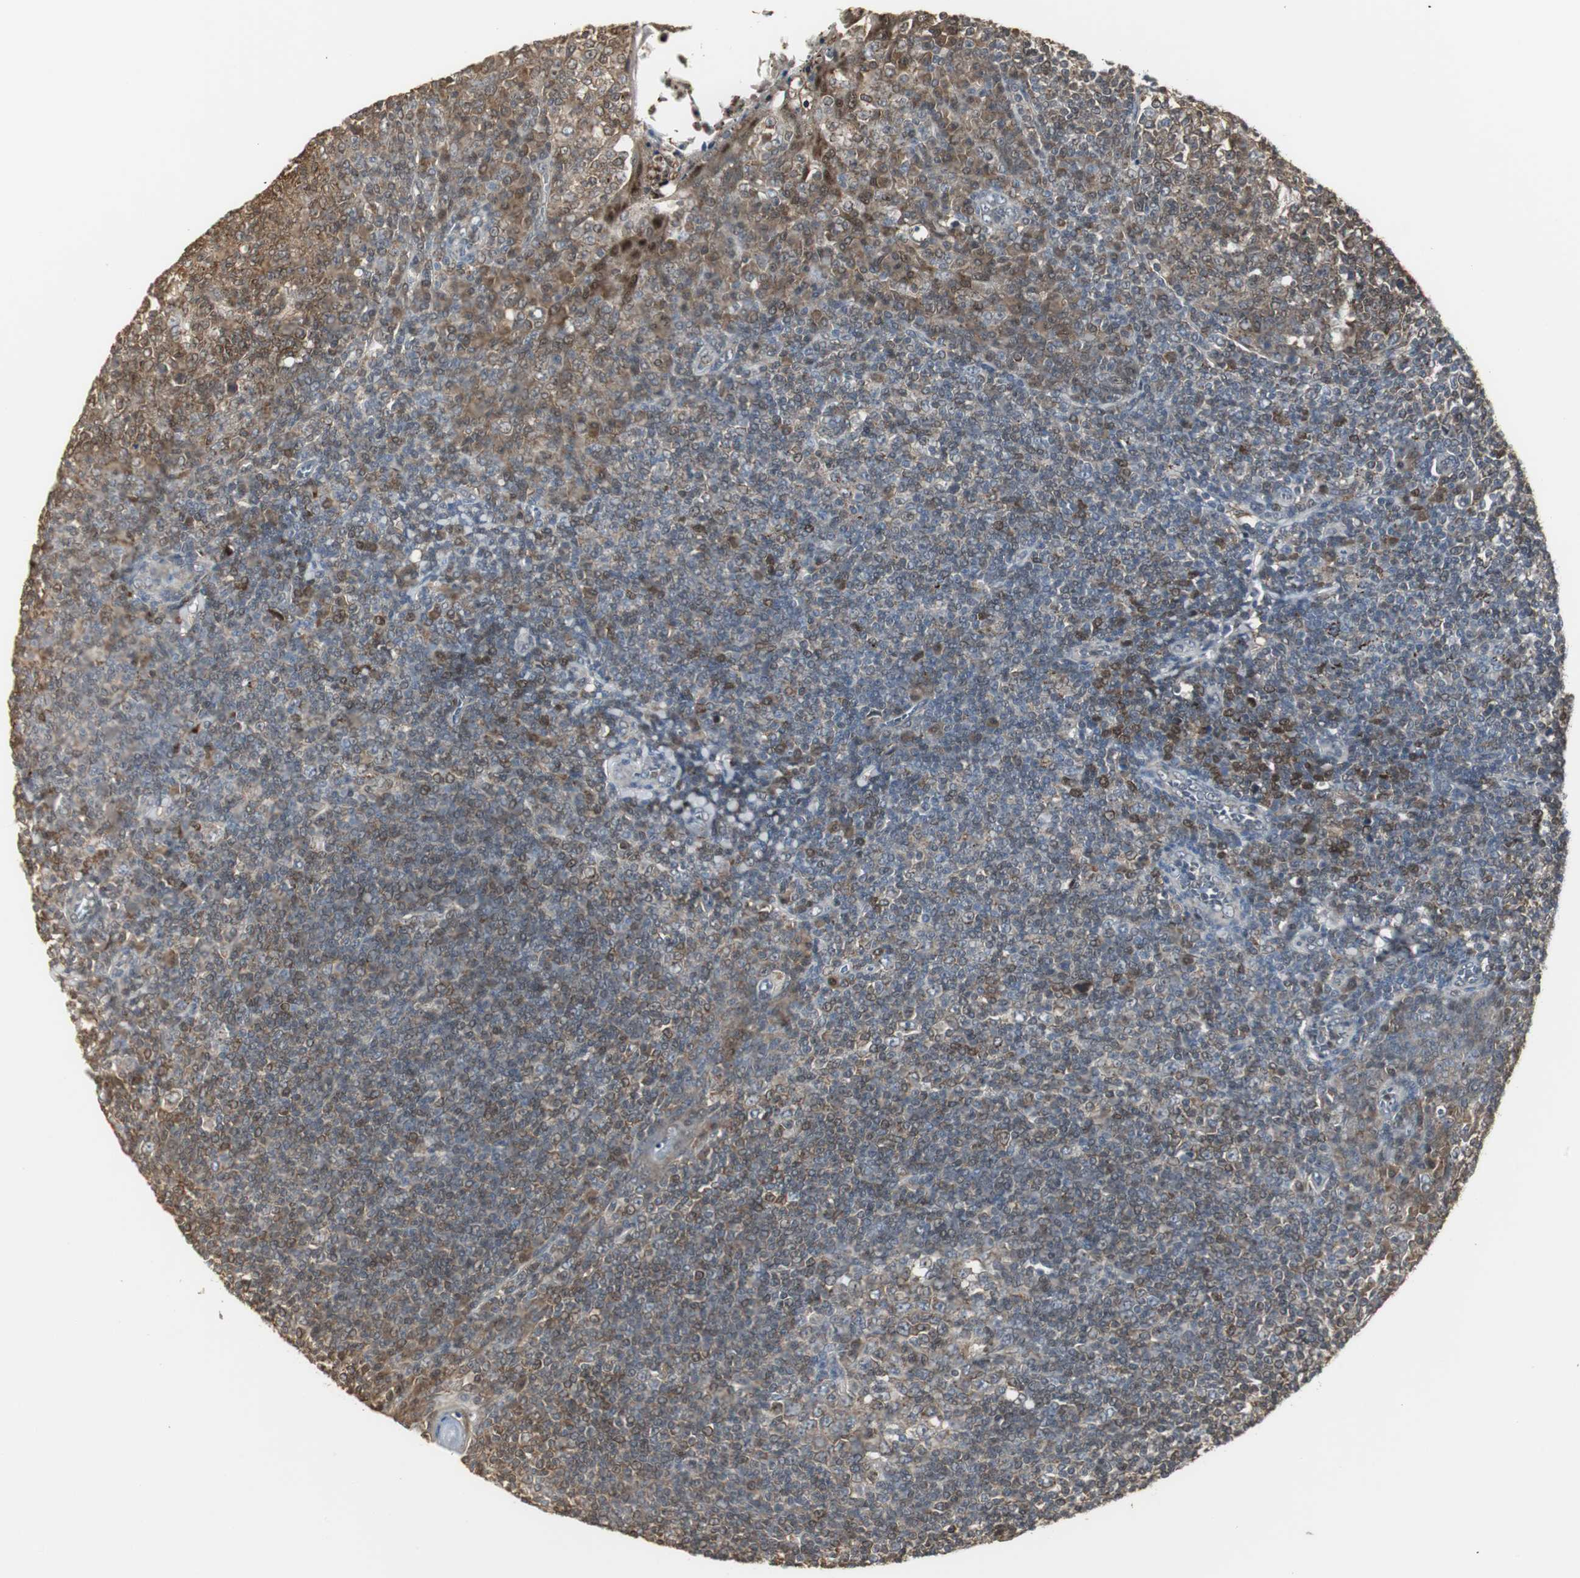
{"staining": {"intensity": "strong", "quantity": ">75%", "location": "cytoplasmic/membranous,nuclear"}, "tissue": "tonsil", "cell_type": "Germinal center cells", "image_type": "normal", "snomed": [{"axis": "morphology", "description": "Normal tissue, NOS"}, {"axis": "topography", "description": "Tonsil"}], "caption": "A high-resolution photomicrograph shows IHC staining of unremarkable tonsil, which reveals strong cytoplasmic/membranous,nuclear staining in about >75% of germinal center cells.", "gene": "PLIN3", "patient": {"sex": "male", "age": 31}}